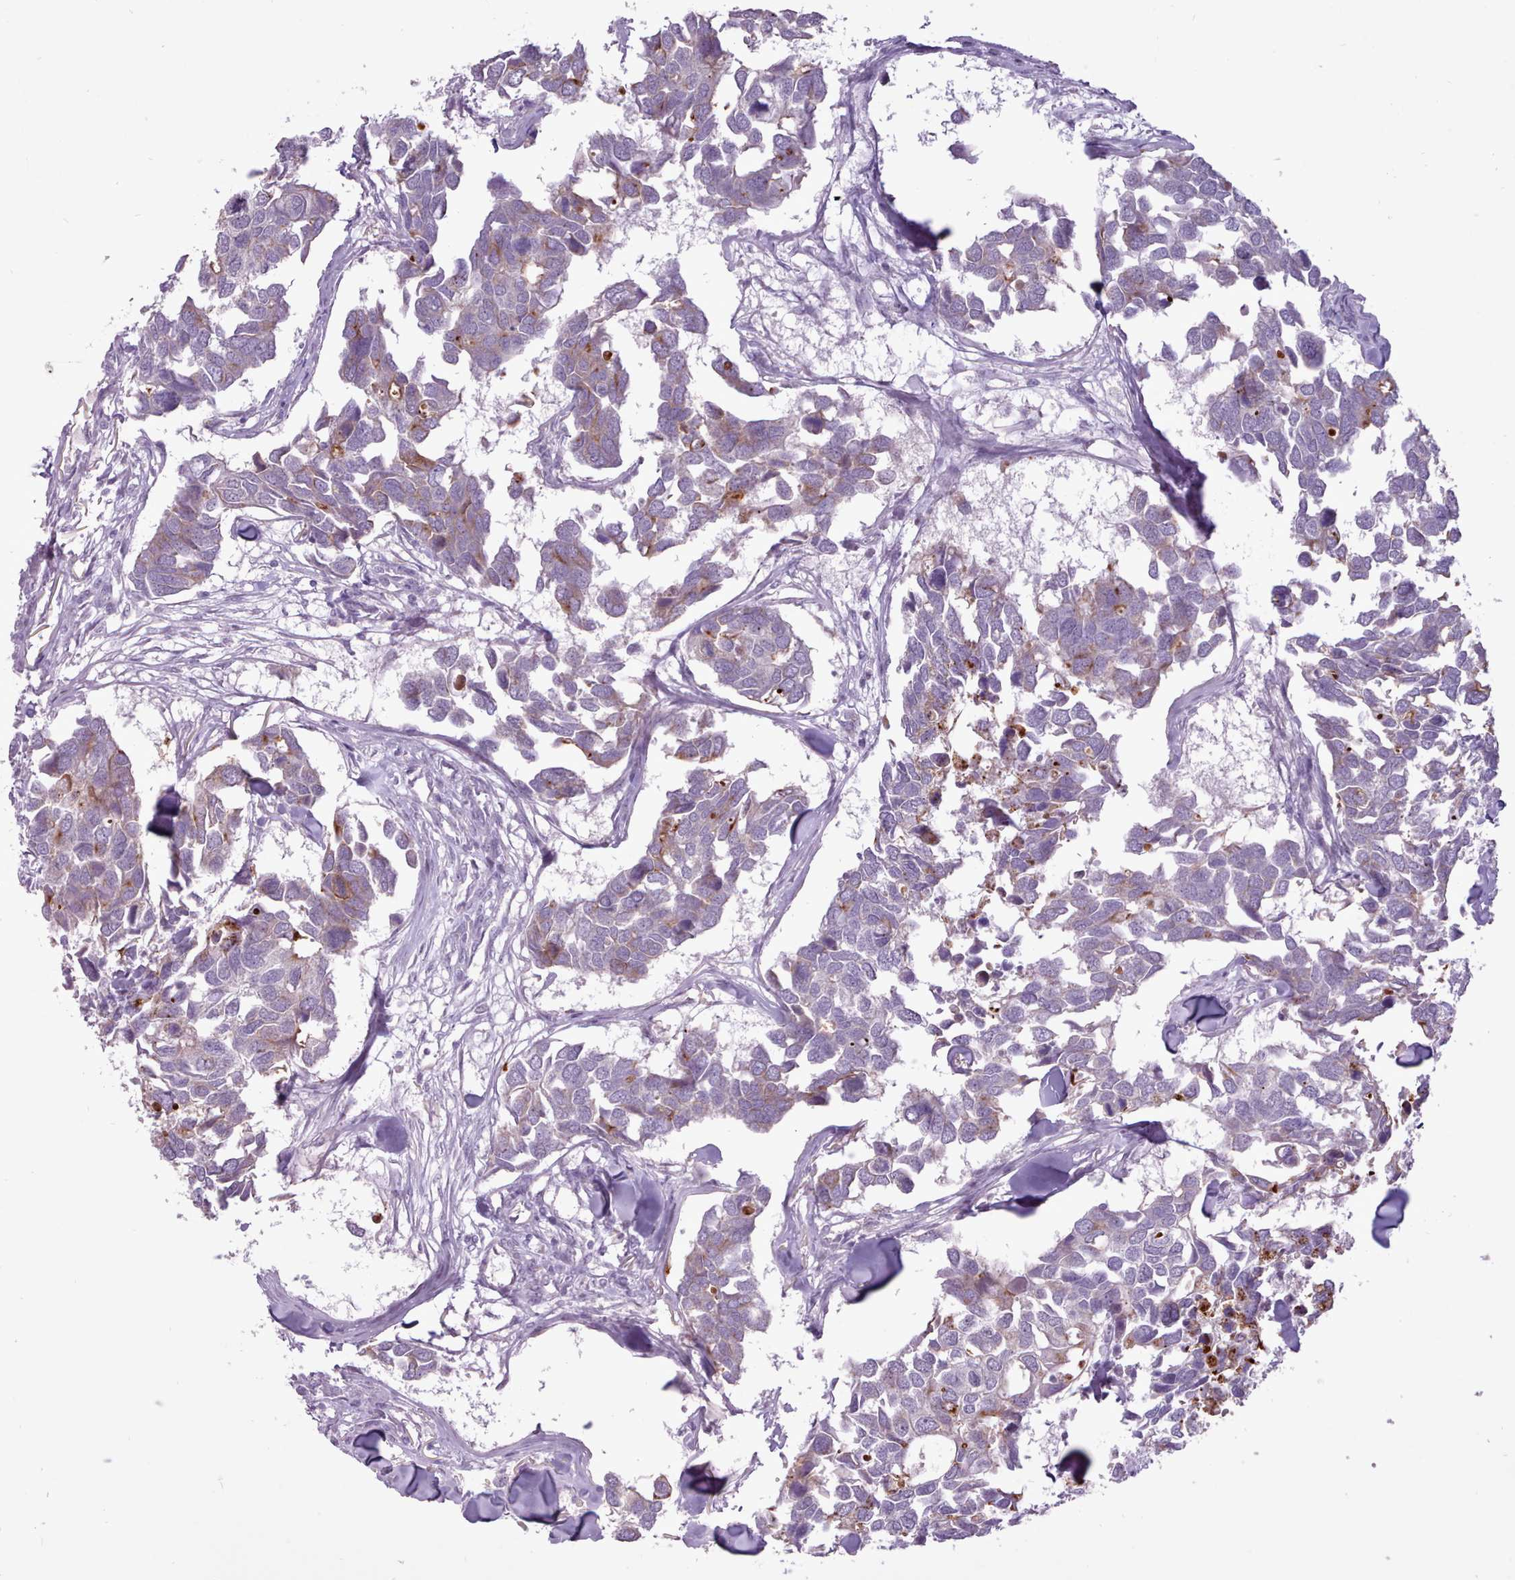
{"staining": {"intensity": "moderate", "quantity": "<25%", "location": "cytoplasmic/membranous"}, "tissue": "breast cancer", "cell_type": "Tumor cells", "image_type": "cancer", "snomed": [{"axis": "morphology", "description": "Duct carcinoma"}, {"axis": "topography", "description": "Breast"}], "caption": "Protein expression analysis of human intraductal carcinoma (breast) reveals moderate cytoplasmic/membranous positivity in about <25% of tumor cells.", "gene": "ATRAID", "patient": {"sex": "female", "age": 83}}